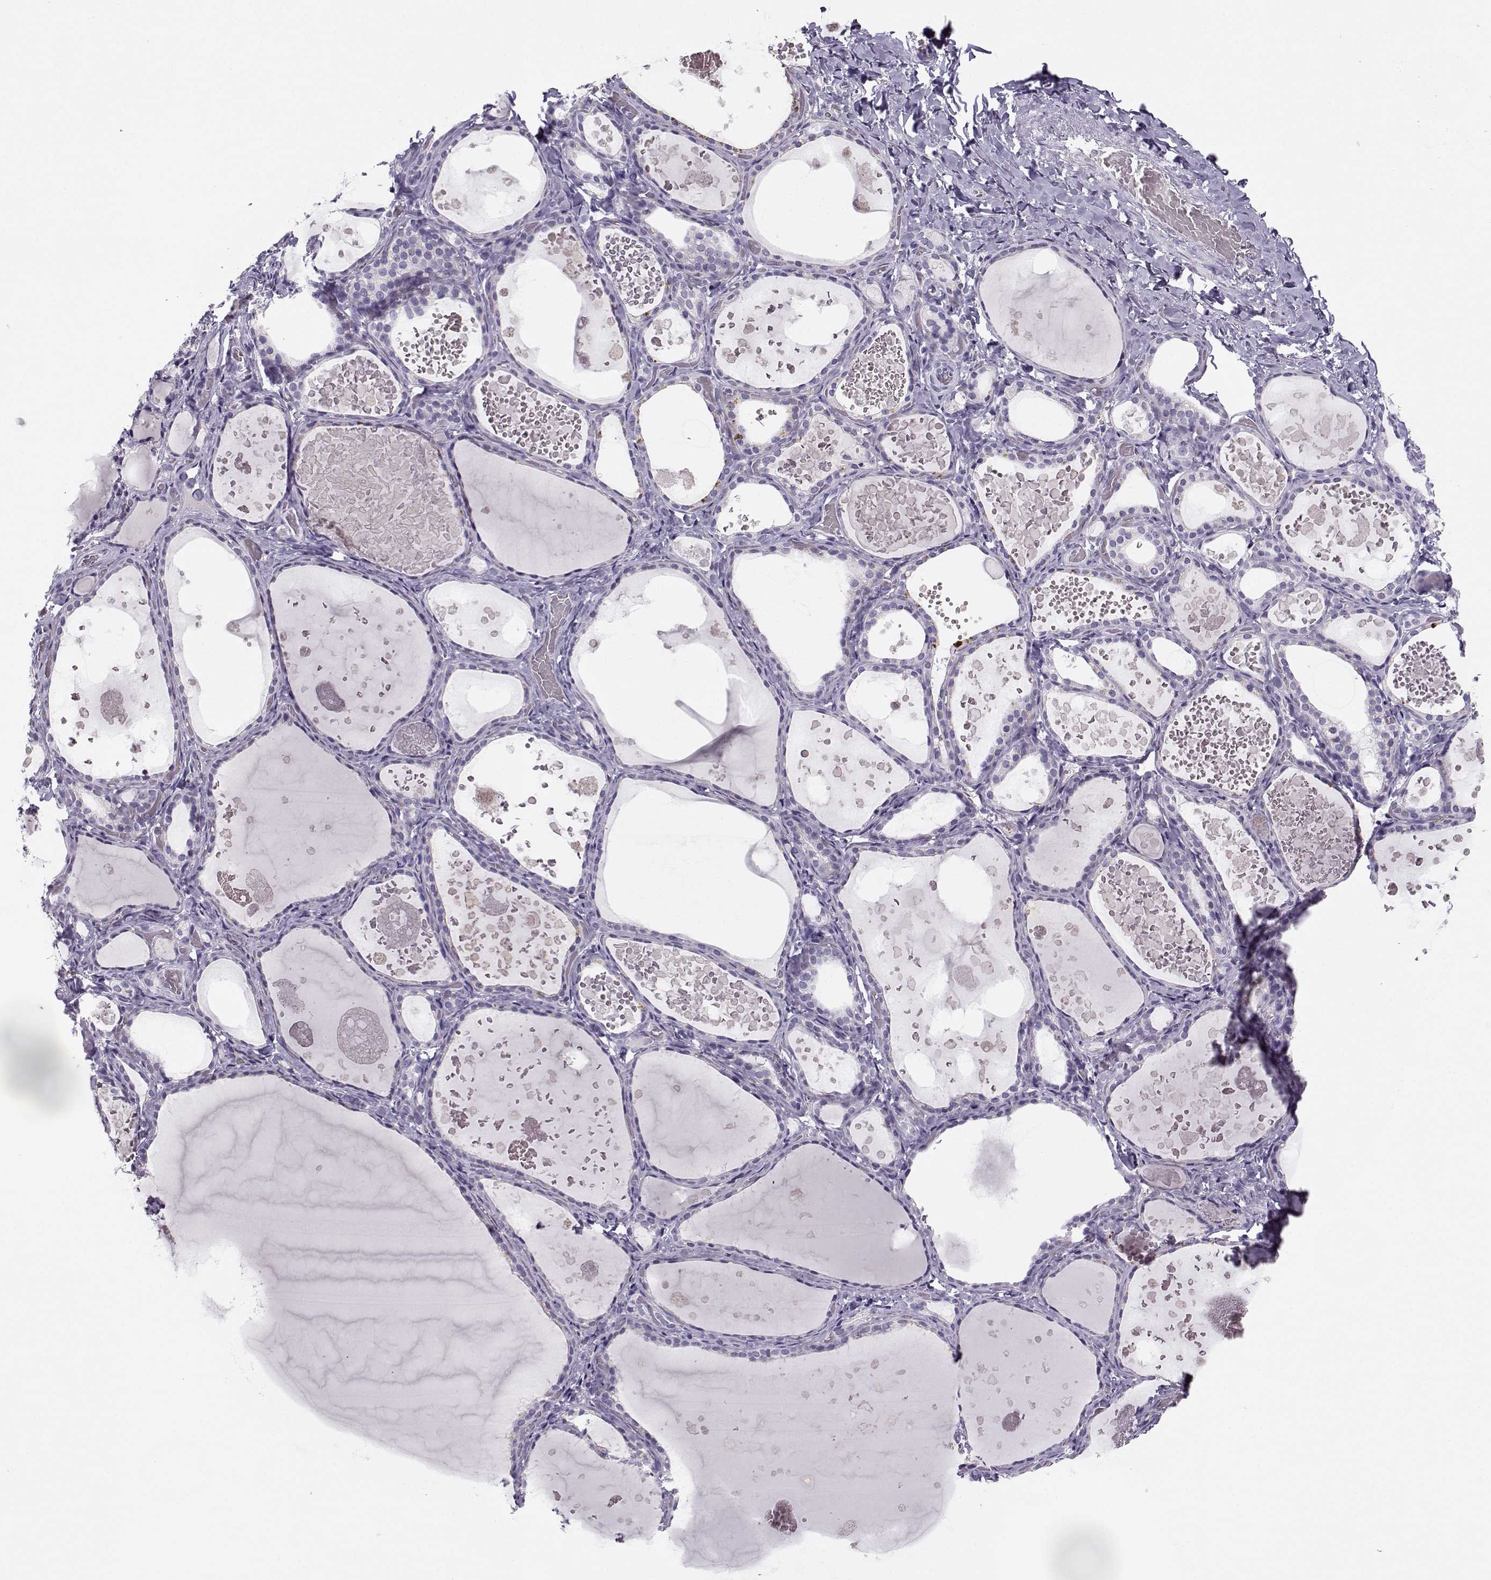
{"staining": {"intensity": "negative", "quantity": "none", "location": "none"}, "tissue": "thyroid gland", "cell_type": "Glandular cells", "image_type": "normal", "snomed": [{"axis": "morphology", "description": "Normal tissue, NOS"}, {"axis": "topography", "description": "Thyroid gland"}], "caption": "Immunohistochemistry (IHC) of unremarkable thyroid gland reveals no positivity in glandular cells. (DAB immunohistochemistry (IHC) visualized using brightfield microscopy, high magnification).", "gene": "CFAP77", "patient": {"sex": "female", "age": 56}}